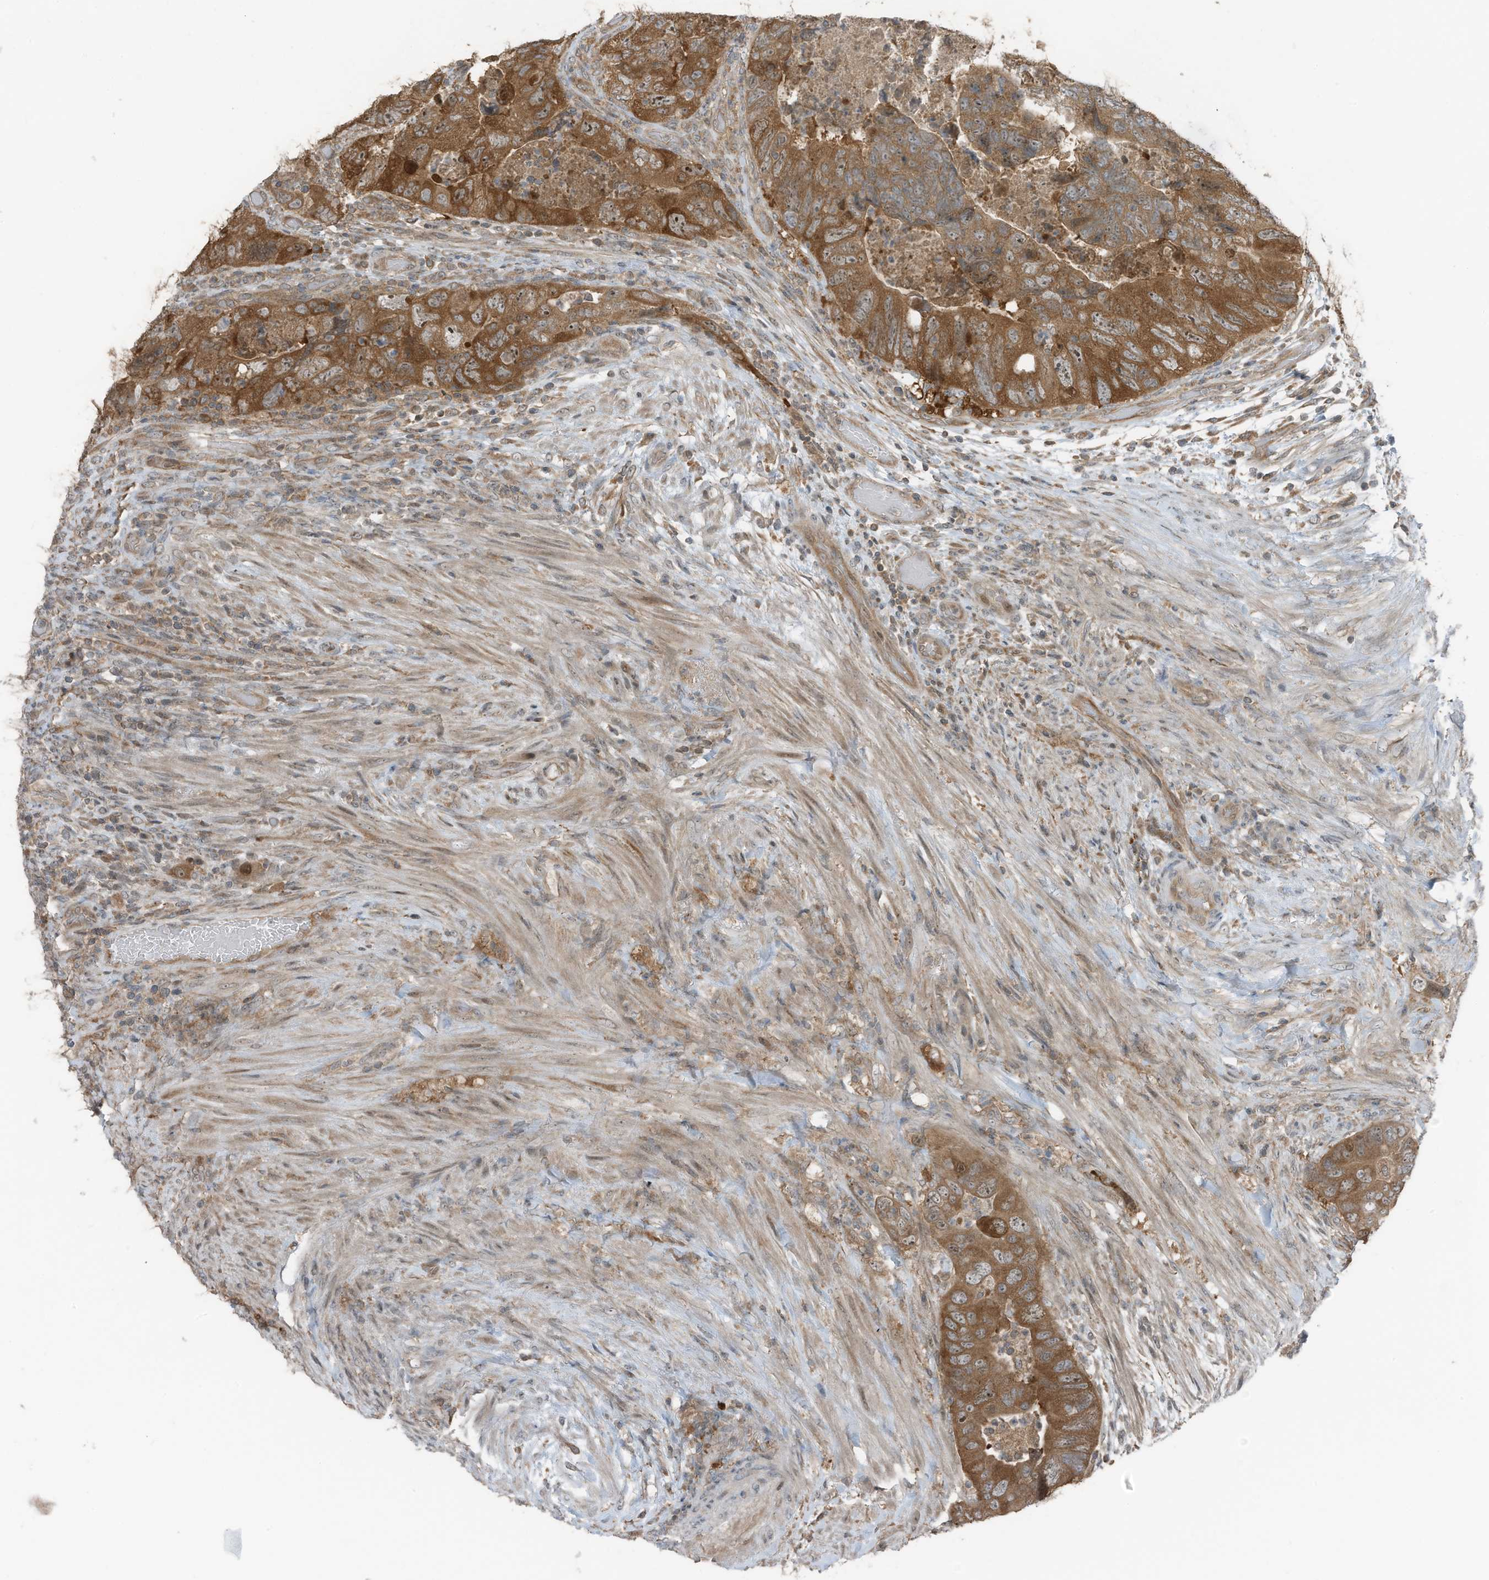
{"staining": {"intensity": "moderate", "quantity": ">75%", "location": "cytoplasmic/membranous,nuclear"}, "tissue": "colorectal cancer", "cell_type": "Tumor cells", "image_type": "cancer", "snomed": [{"axis": "morphology", "description": "Adenocarcinoma, NOS"}, {"axis": "topography", "description": "Rectum"}], "caption": "The image reveals immunohistochemical staining of adenocarcinoma (colorectal). There is moderate cytoplasmic/membranous and nuclear positivity is present in approximately >75% of tumor cells.", "gene": "TXNDC9", "patient": {"sex": "male", "age": 63}}